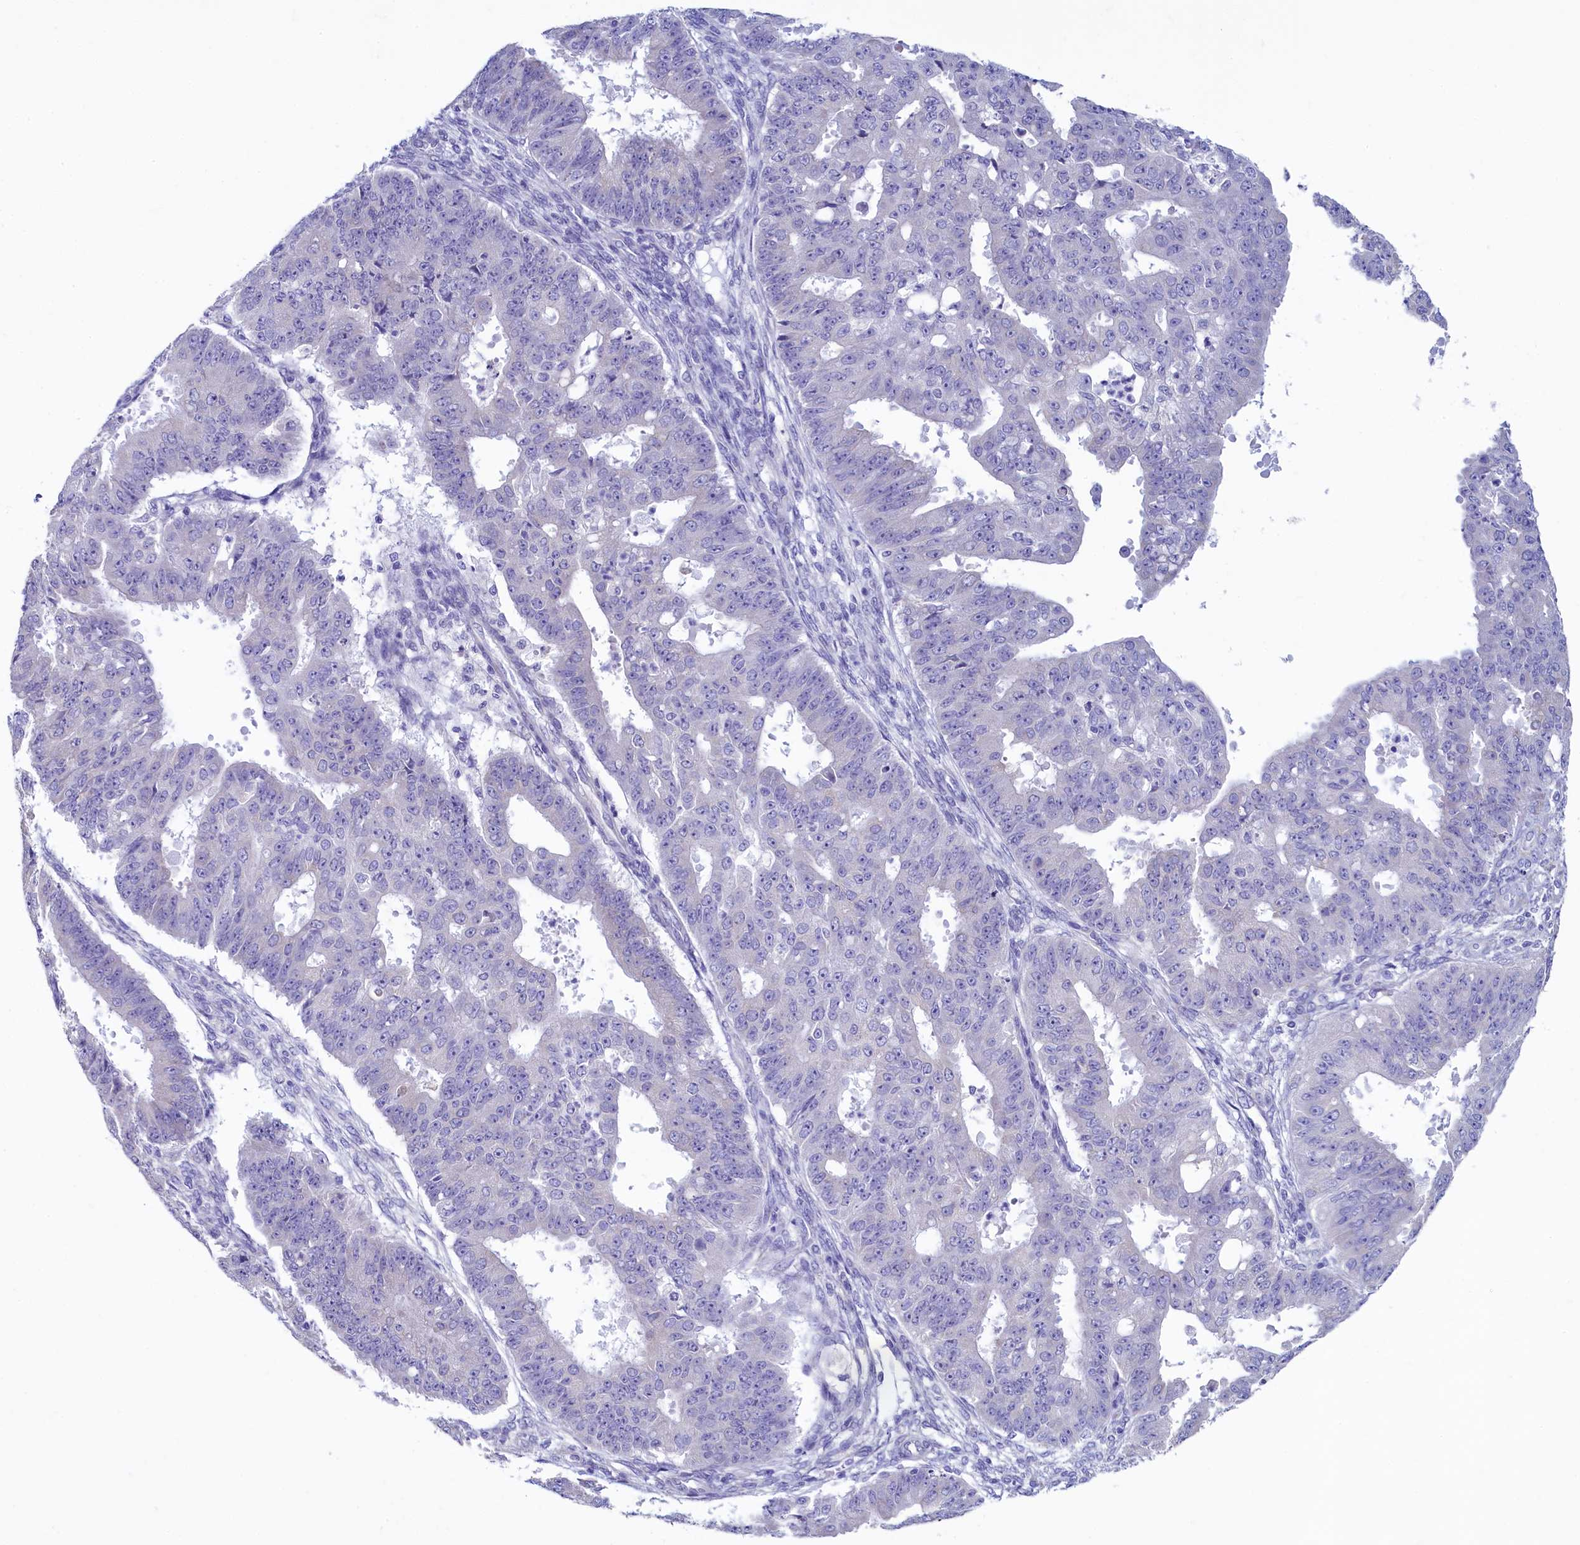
{"staining": {"intensity": "negative", "quantity": "none", "location": "none"}, "tissue": "ovarian cancer", "cell_type": "Tumor cells", "image_type": "cancer", "snomed": [{"axis": "morphology", "description": "Carcinoma, endometroid"}, {"axis": "topography", "description": "Appendix"}, {"axis": "topography", "description": "Ovary"}], "caption": "High magnification brightfield microscopy of ovarian endometroid carcinoma stained with DAB (3,3'-diaminobenzidine) (brown) and counterstained with hematoxylin (blue): tumor cells show no significant staining.", "gene": "SKA3", "patient": {"sex": "female", "age": 42}}